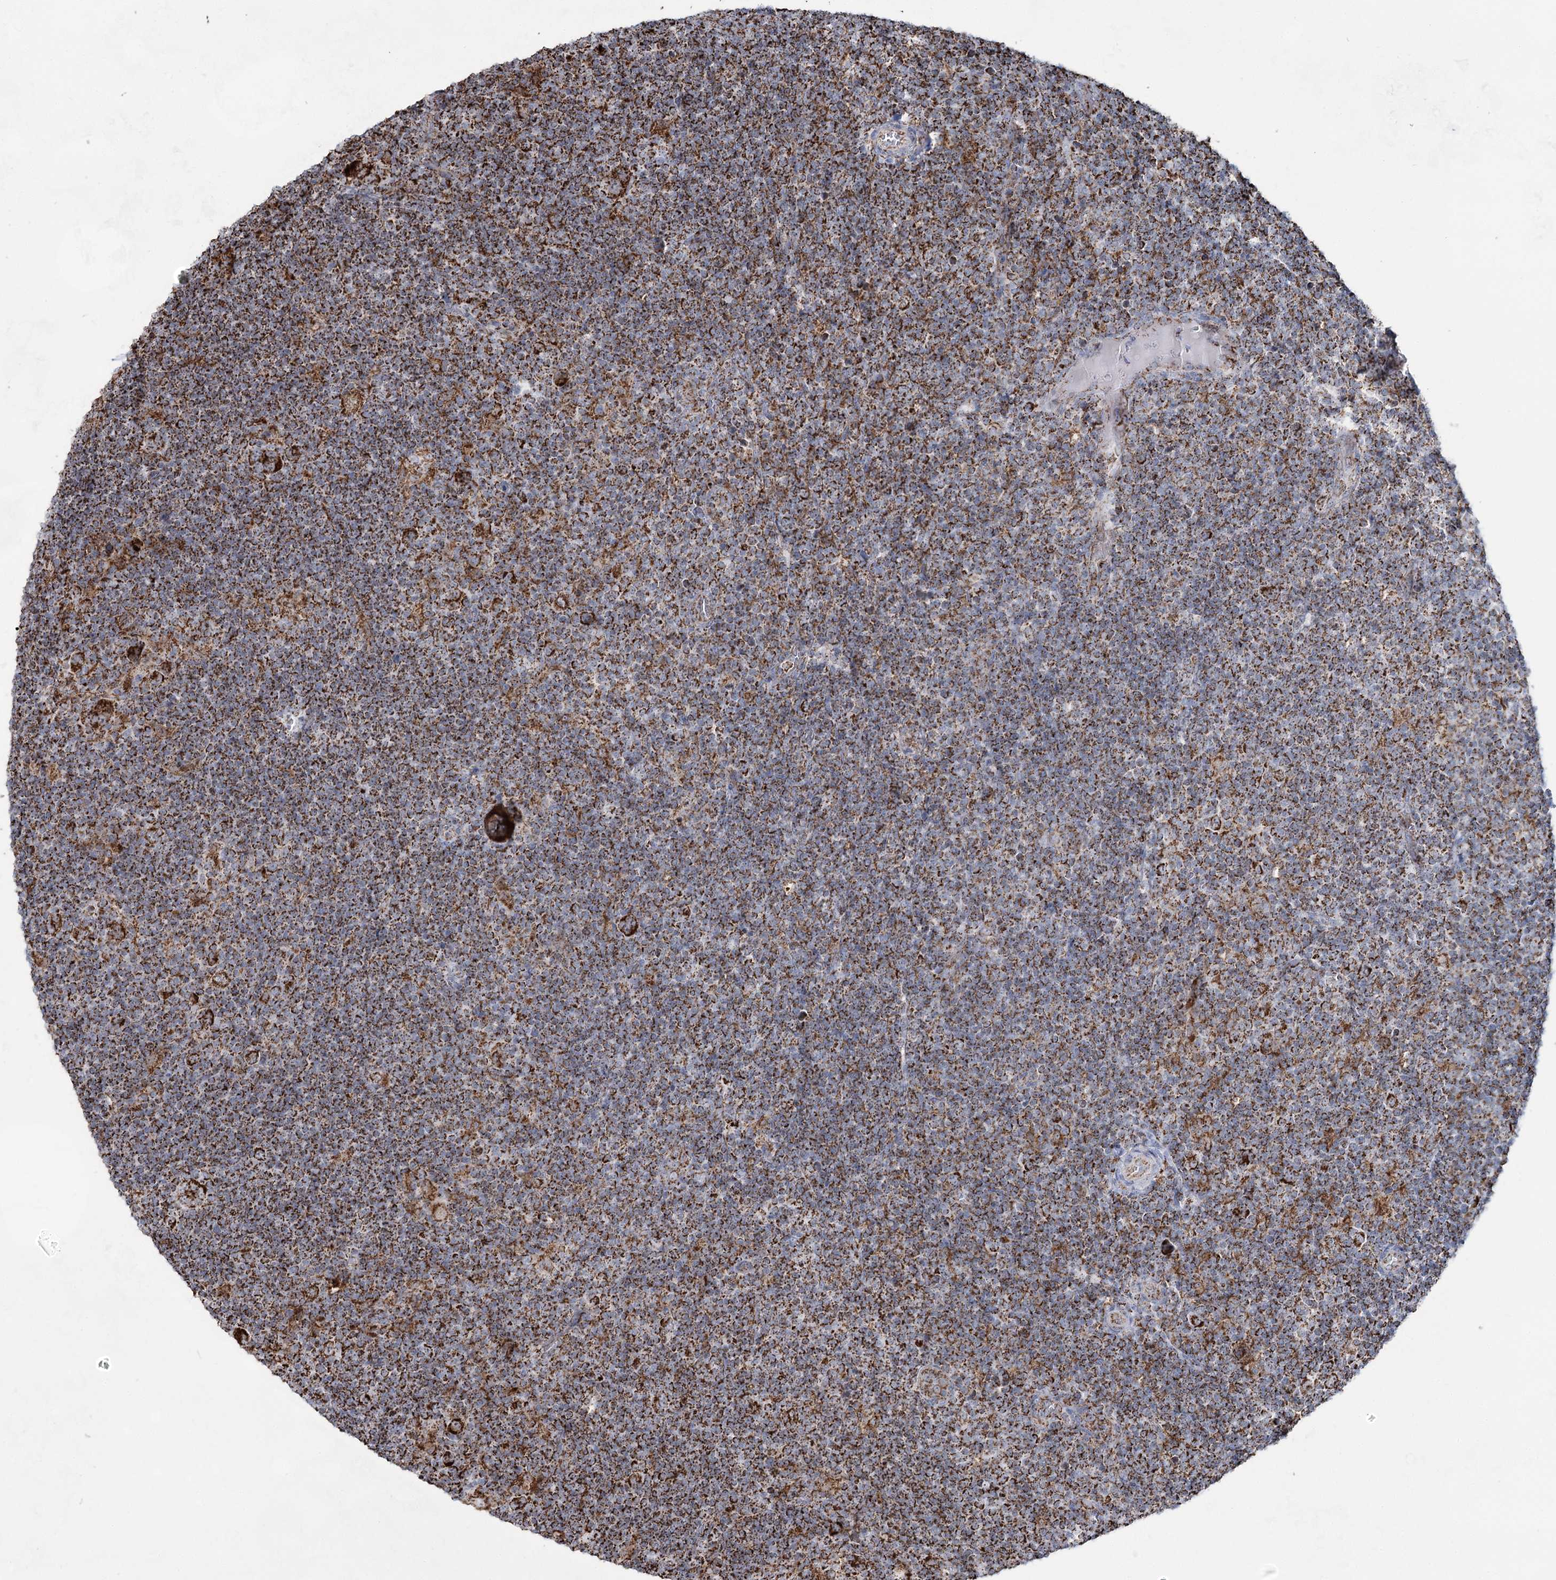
{"staining": {"intensity": "strong", "quantity": ">75%", "location": "cytoplasmic/membranous"}, "tissue": "lymphoma", "cell_type": "Tumor cells", "image_type": "cancer", "snomed": [{"axis": "morphology", "description": "Hodgkin's disease, NOS"}, {"axis": "topography", "description": "Lymph node"}], "caption": "A high-resolution histopathology image shows immunohistochemistry (IHC) staining of Hodgkin's disease, which shows strong cytoplasmic/membranous positivity in about >75% of tumor cells.", "gene": "CWF19L1", "patient": {"sex": "female", "age": 57}}